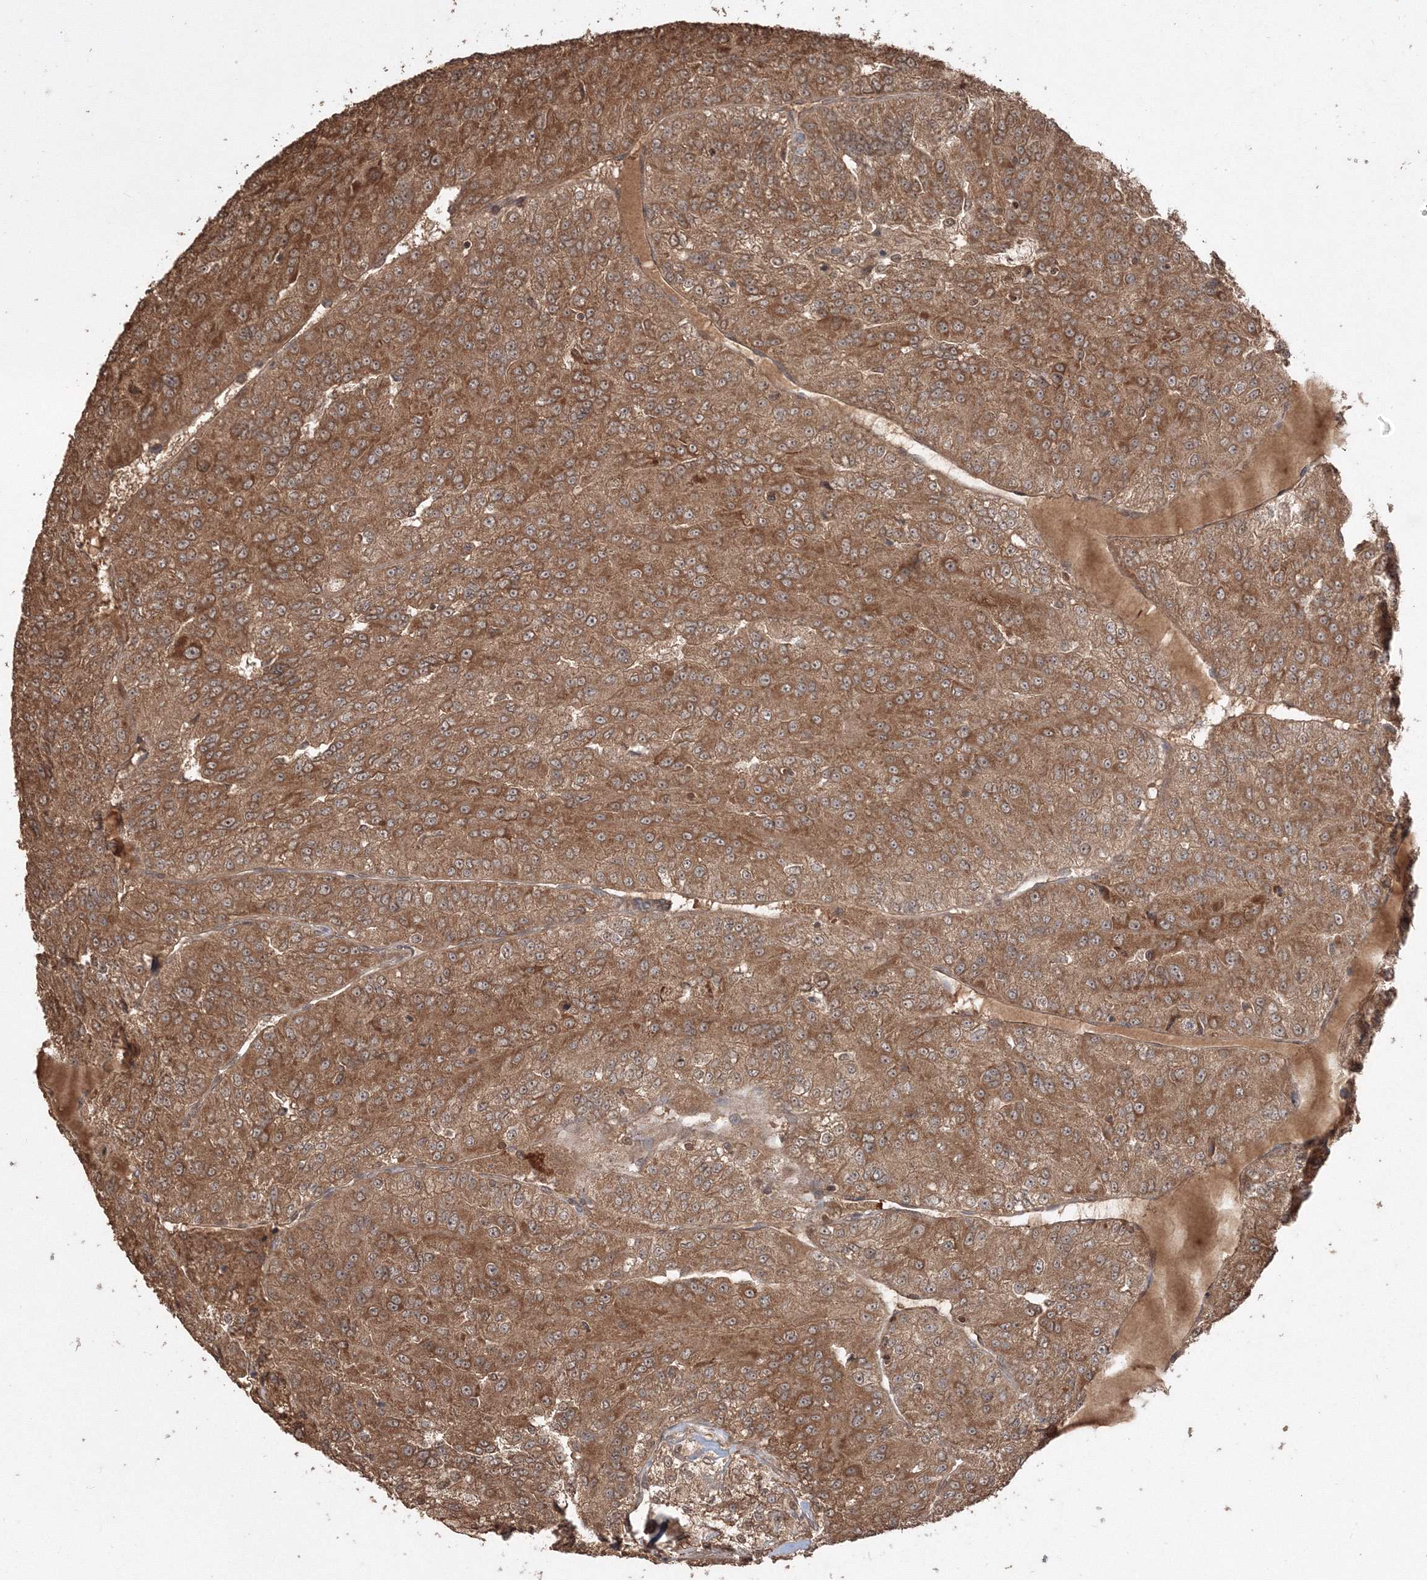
{"staining": {"intensity": "moderate", "quantity": ">75%", "location": "cytoplasmic/membranous"}, "tissue": "renal cancer", "cell_type": "Tumor cells", "image_type": "cancer", "snomed": [{"axis": "morphology", "description": "Adenocarcinoma, NOS"}, {"axis": "topography", "description": "Kidney"}], "caption": "Renal cancer was stained to show a protein in brown. There is medium levels of moderate cytoplasmic/membranous positivity in approximately >75% of tumor cells. (DAB IHC with brightfield microscopy, high magnification).", "gene": "CCDC122", "patient": {"sex": "female", "age": 63}}